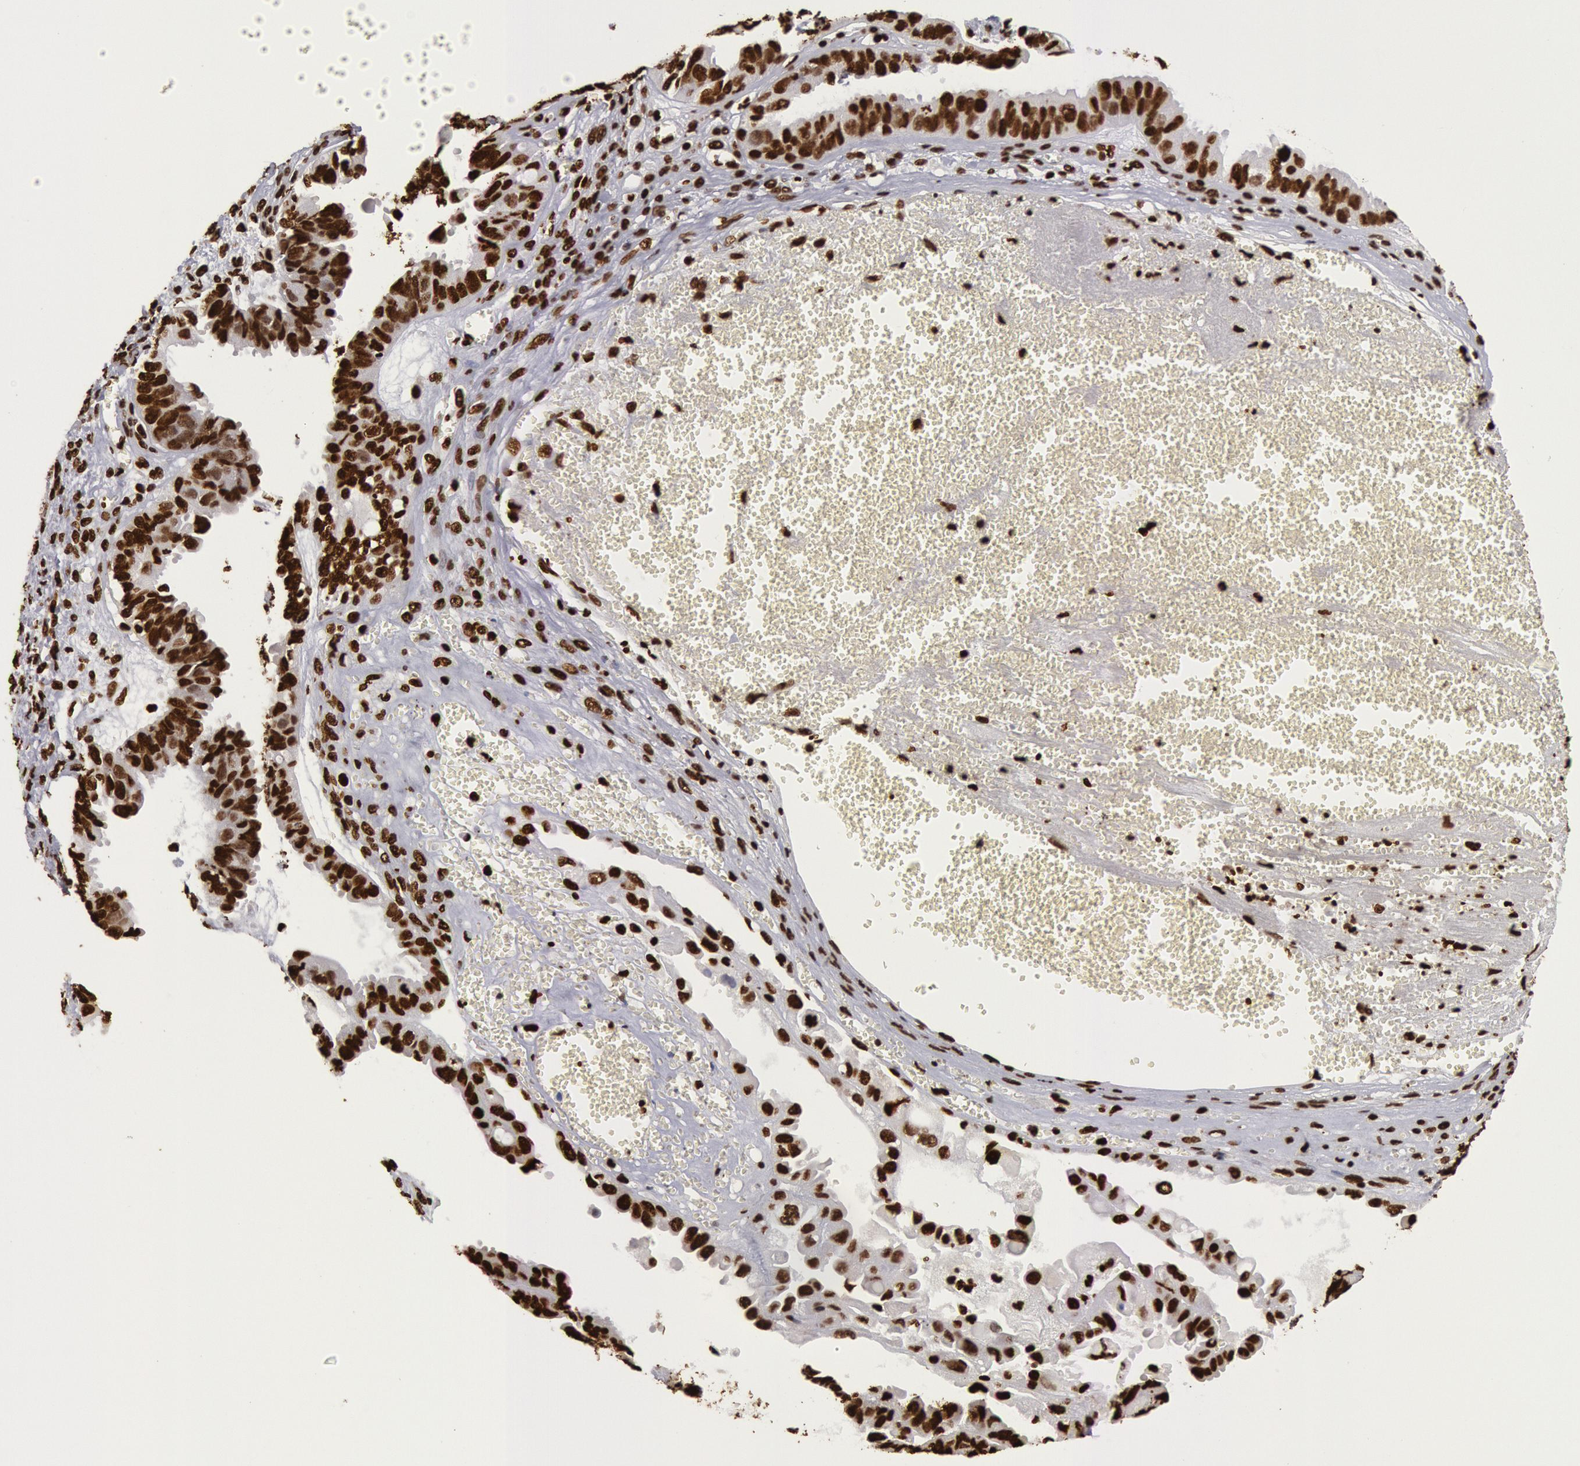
{"staining": {"intensity": "strong", "quantity": ">75%", "location": "nuclear"}, "tissue": "ovarian cancer", "cell_type": "Tumor cells", "image_type": "cancer", "snomed": [{"axis": "morphology", "description": "Carcinoma, endometroid"}, {"axis": "topography", "description": "Ovary"}], "caption": "Ovarian endometroid carcinoma tissue shows strong nuclear positivity in approximately >75% of tumor cells, visualized by immunohistochemistry.", "gene": "H3-4", "patient": {"sex": "female", "age": 85}}